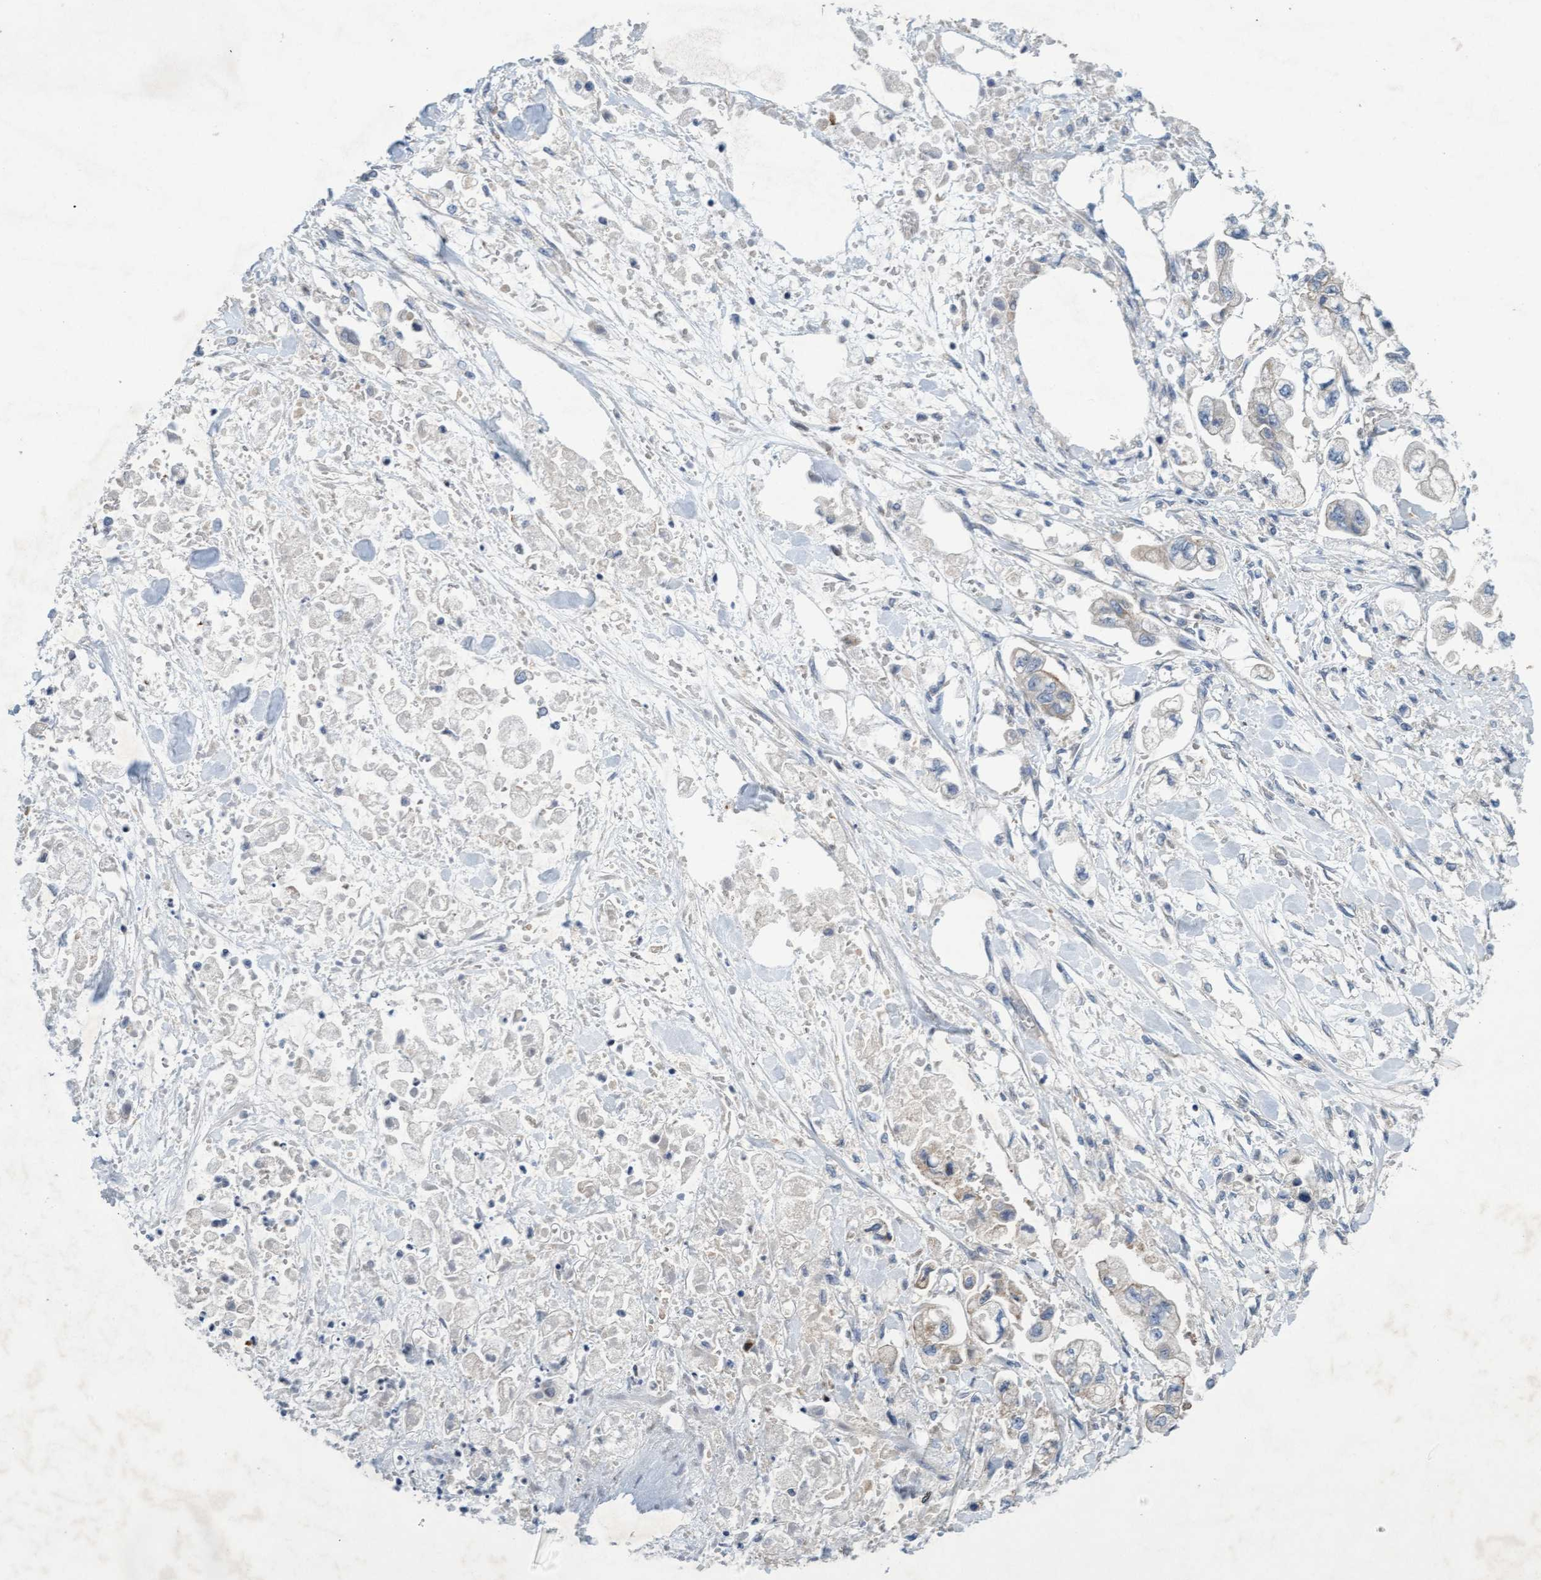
{"staining": {"intensity": "weak", "quantity": "25%-75%", "location": "cytoplasmic/membranous"}, "tissue": "stomach cancer", "cell_type": "Tumor cells", "image_type": "cancer", "snomed": [{"axis": "morphology", "description": "Normal tissue, NOS"}, {"axis": "morphology", "description": "Adenocarcinoma, NOS"}, {"axis": "topography", "description": "Stomach"}], "caption": "Immunohistochemistry of stomach cancer (adenocarcinoma) demonstrates low levels of weak cytoplasmic/membranous positivity in approximately 25%-75% of tumor cells. Using DAB (3,3'-diaminobenzidine) (brown) and hematoxylin (blue) stains, captured at high magnification using brightfield microscopy.", "gene": "DDHD2", "patient": {"sex": "male", "age": 62}}